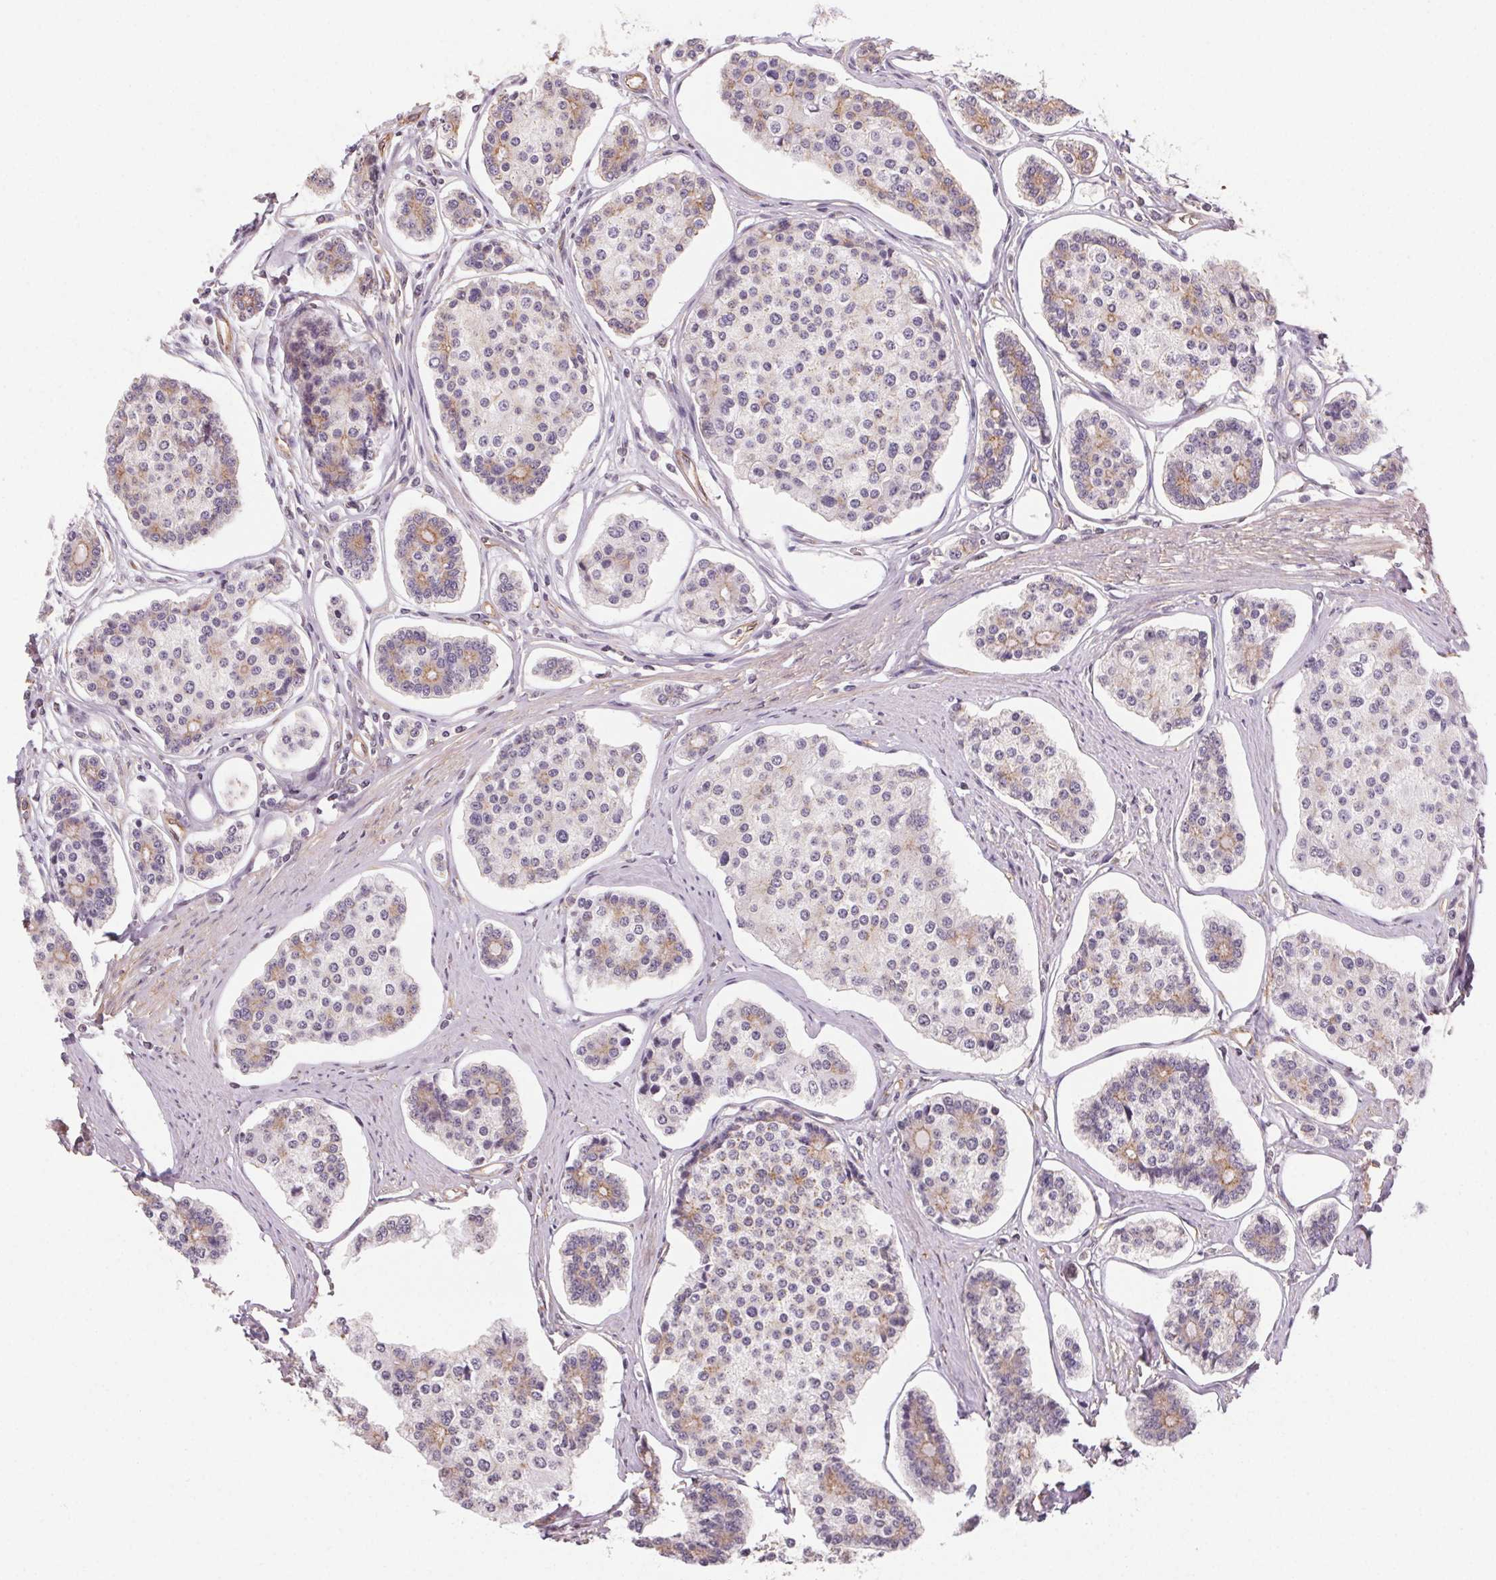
{"staining": {"intensity": "weak", "quantity": "<25%", "location": "cytoplasmic/membranous"}, "tissue": "carcinoid", "cell_type": "Tumor cells", "image_type": "cancer", "snomed": [{"axis": "morphology", "description": "Carcinoid, malignant, NOS"}, {"axis": "topography", "description": "Small intestine"}], "caption": "An image of carcinoid stained for a protein reveals no brown staining in tumor cells.", "gene": "PLA2G4F", "patient": {"sex": "female", "age": 65}}